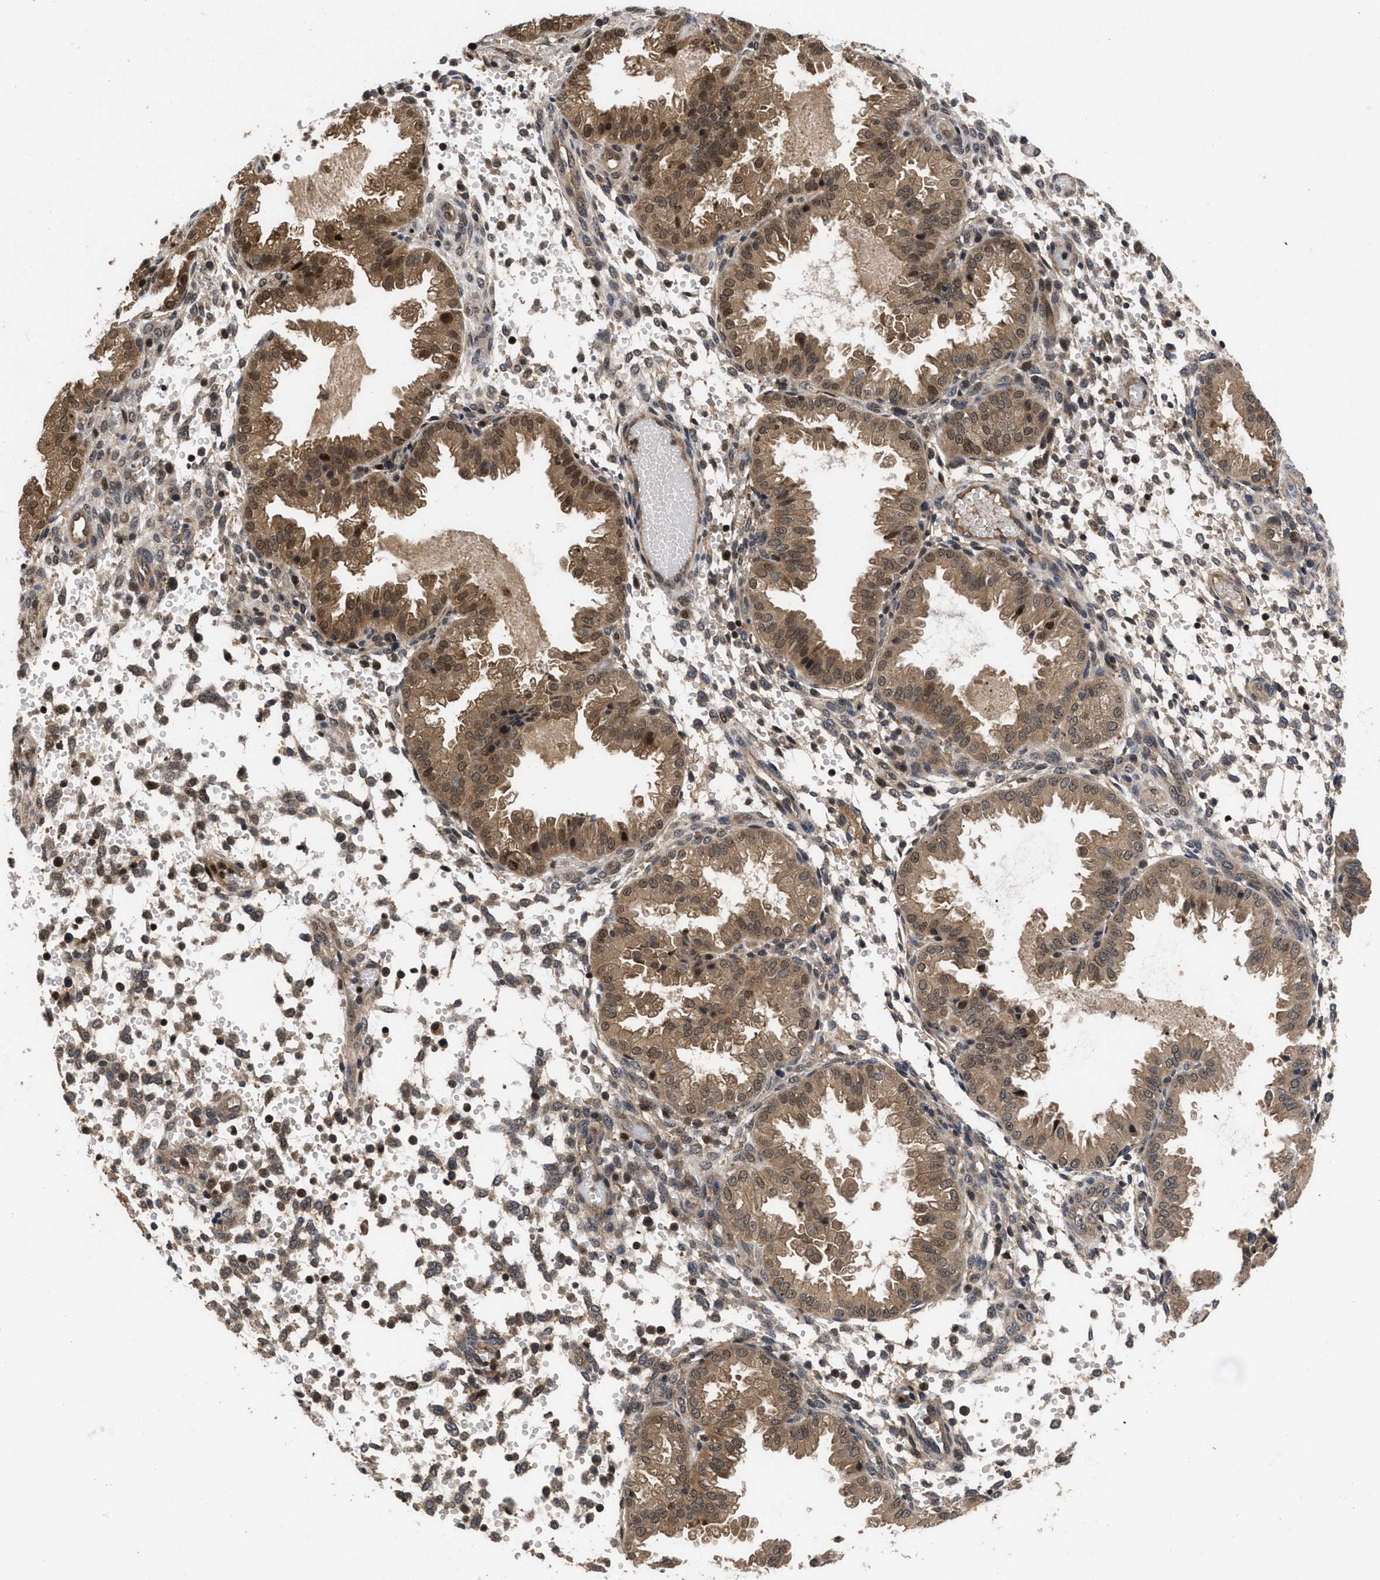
{"staining": {"intensity": "moderate", "quantity": "25%-75%", "location": "cytoplasmic/membranous,nuclear"}, "tissue": "endometrium", "cell_type": "Cells in endometrial stroma", "image_type": "normal", "snomed": [{"axis": "morphology", "description": "Normal tissue, NOS"}, {"axis": "topography", "description": "Endometrium"}], "caption": "A brown stain labels moderate cytoplasmic/membranous,nuclear staining of a protein in cells in endometrial stroma of normal human endometrium.", "gene": "FAM200A", "patient": {"sex": "female", "age": 33}}